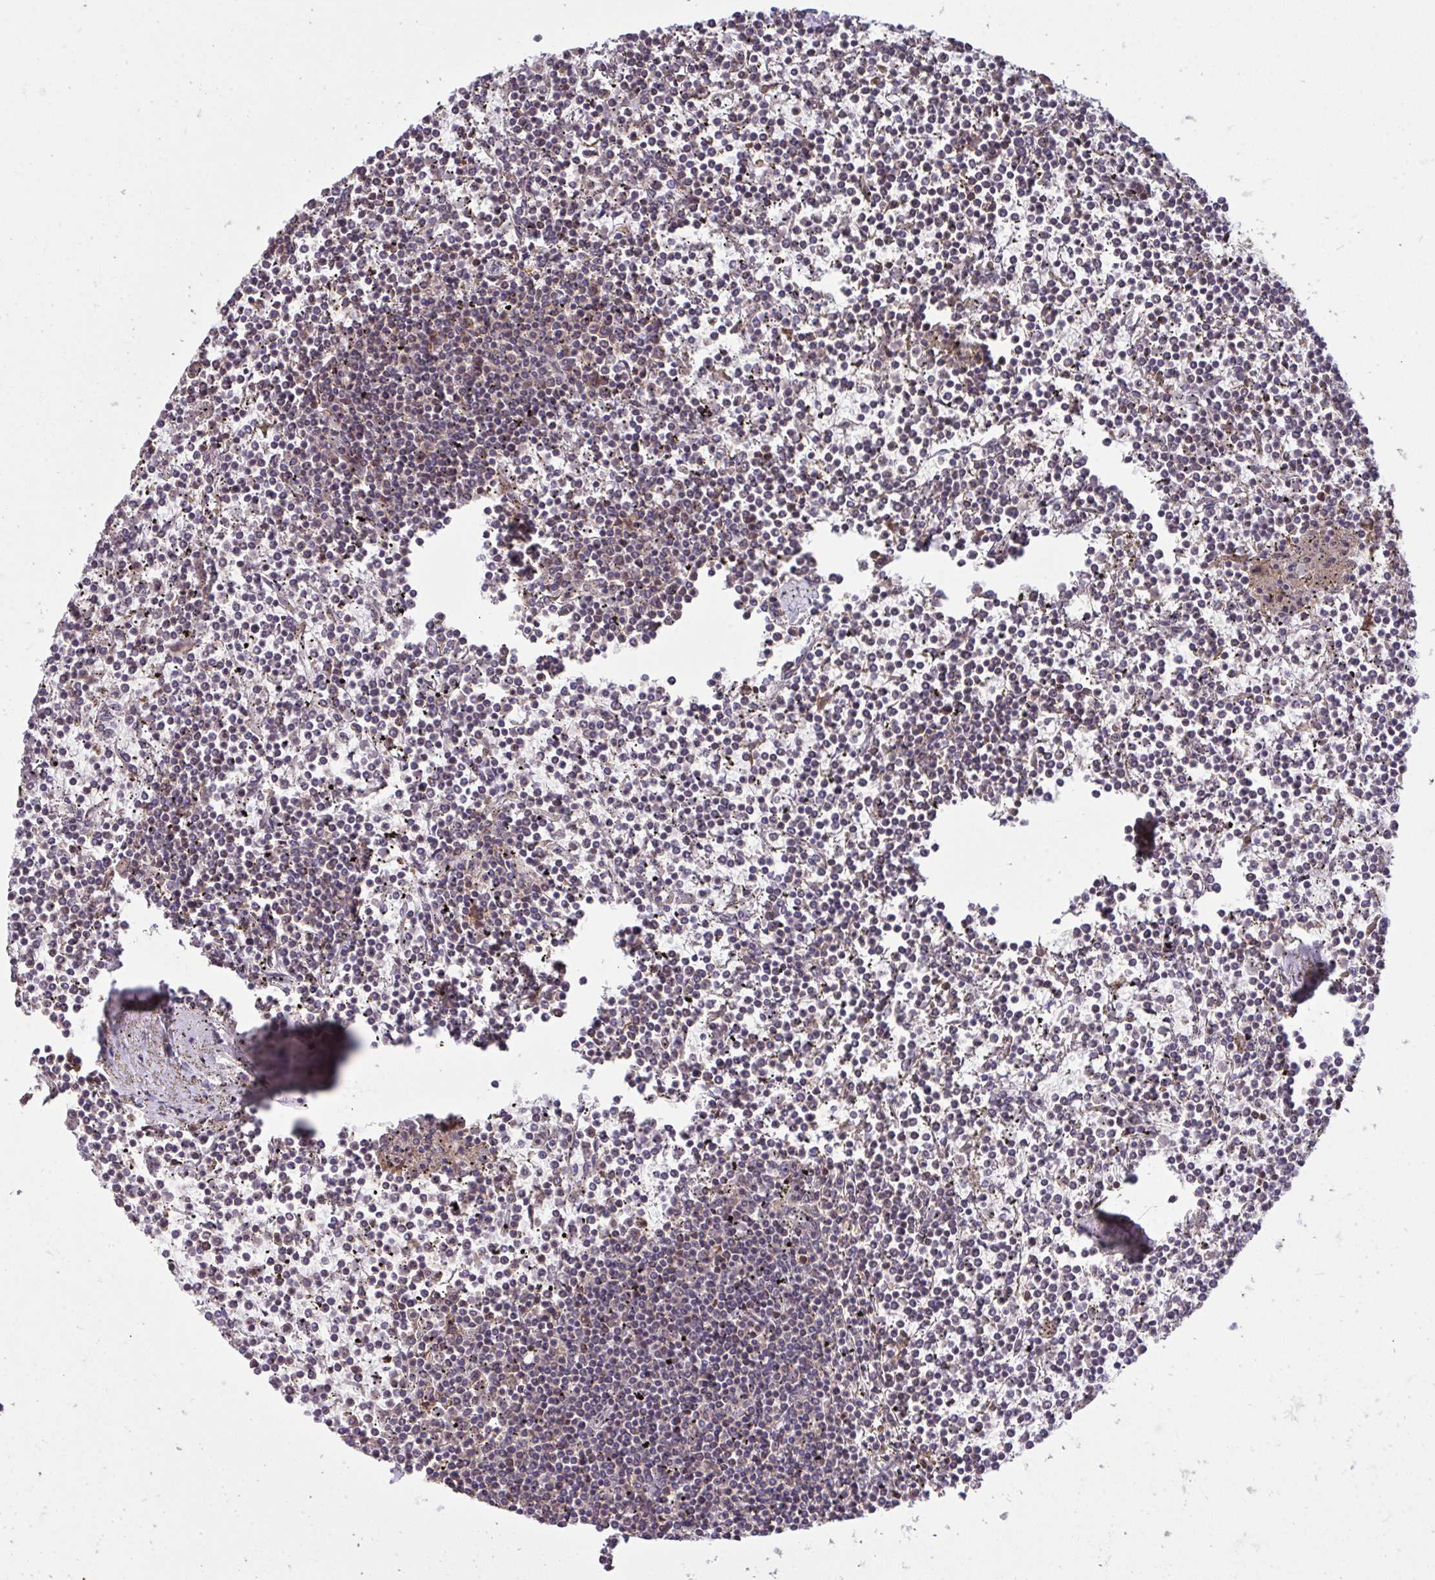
{"staining": {"intensity": "negative", "quantity": "none", "location": "none"}, "tissue": "lymphoma", "cell_type": "Tumor cells", "image_type": "cancer", "snomed": [{"axis": "morphology", "description": "Malignant lymphoma, non-Hodgkin's type, Low grade"}, {"axis": "topography", "description": "Spleen"}], "caption": "An immunohistochemistry (IHC) histopathology image of malignant lymphoma, non-Hodgkin's type (low-grade) is shown. There is no staining in tumor cells of malignant lymphoma, non-Hodgkin's type (low-grade).", "gene": "PPM1H", "patient": {"sex": "female", "age": 19}}